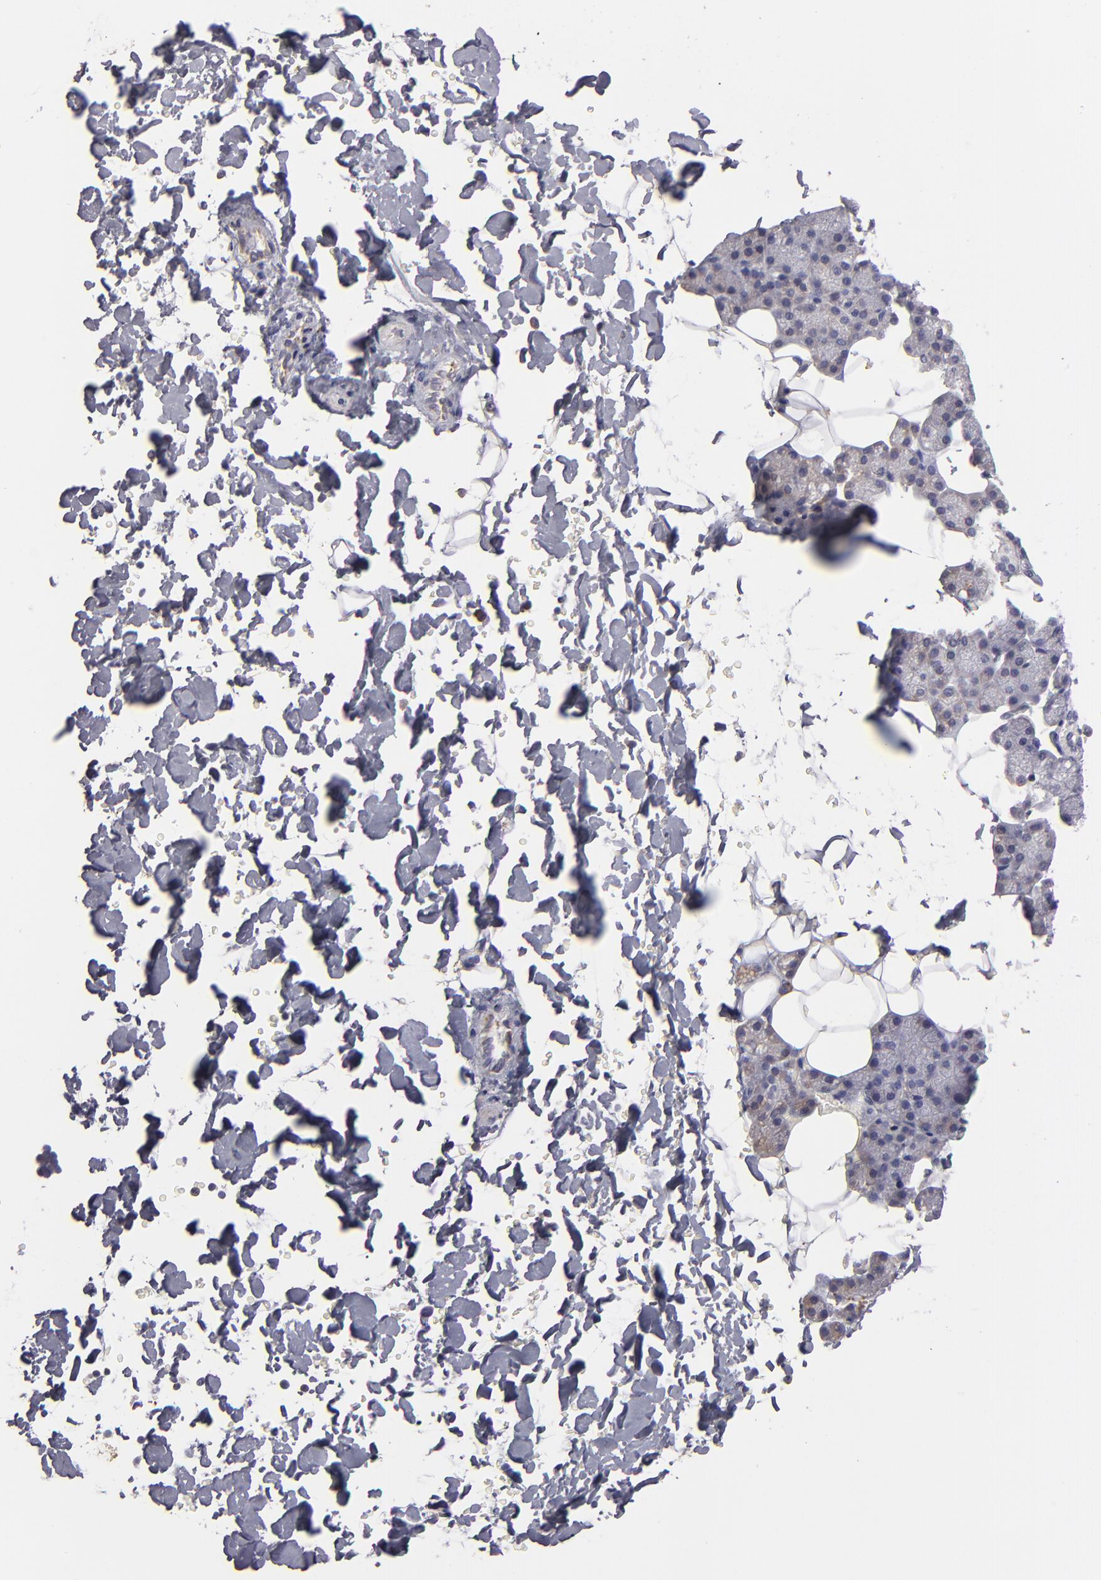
{"staining": {"intensity": "weak", "quantity": "<25%", "location": "cytoplasmic/membranous"}, "tissue": "salivary gland", "cell_type": "Glandular cells", "image_type": "normal", "snomed": [{"axis": "morphology", "description": "Normal tissue, NOS"}, {"axis": "topography", "description": "Lymph node"}, {"axis": "topography", "description": "Salivary gland"}], "caption": "Glandular cells are negative for brown protein staining in normal salivary gland. The staining was performed using DAB to visualize the protein expression in brown, while the nuclei were stained in blue with hematoxylin (Magnification: 20x).", "gene": "CALR", "patient": {"sex": "male", "age": 8}}